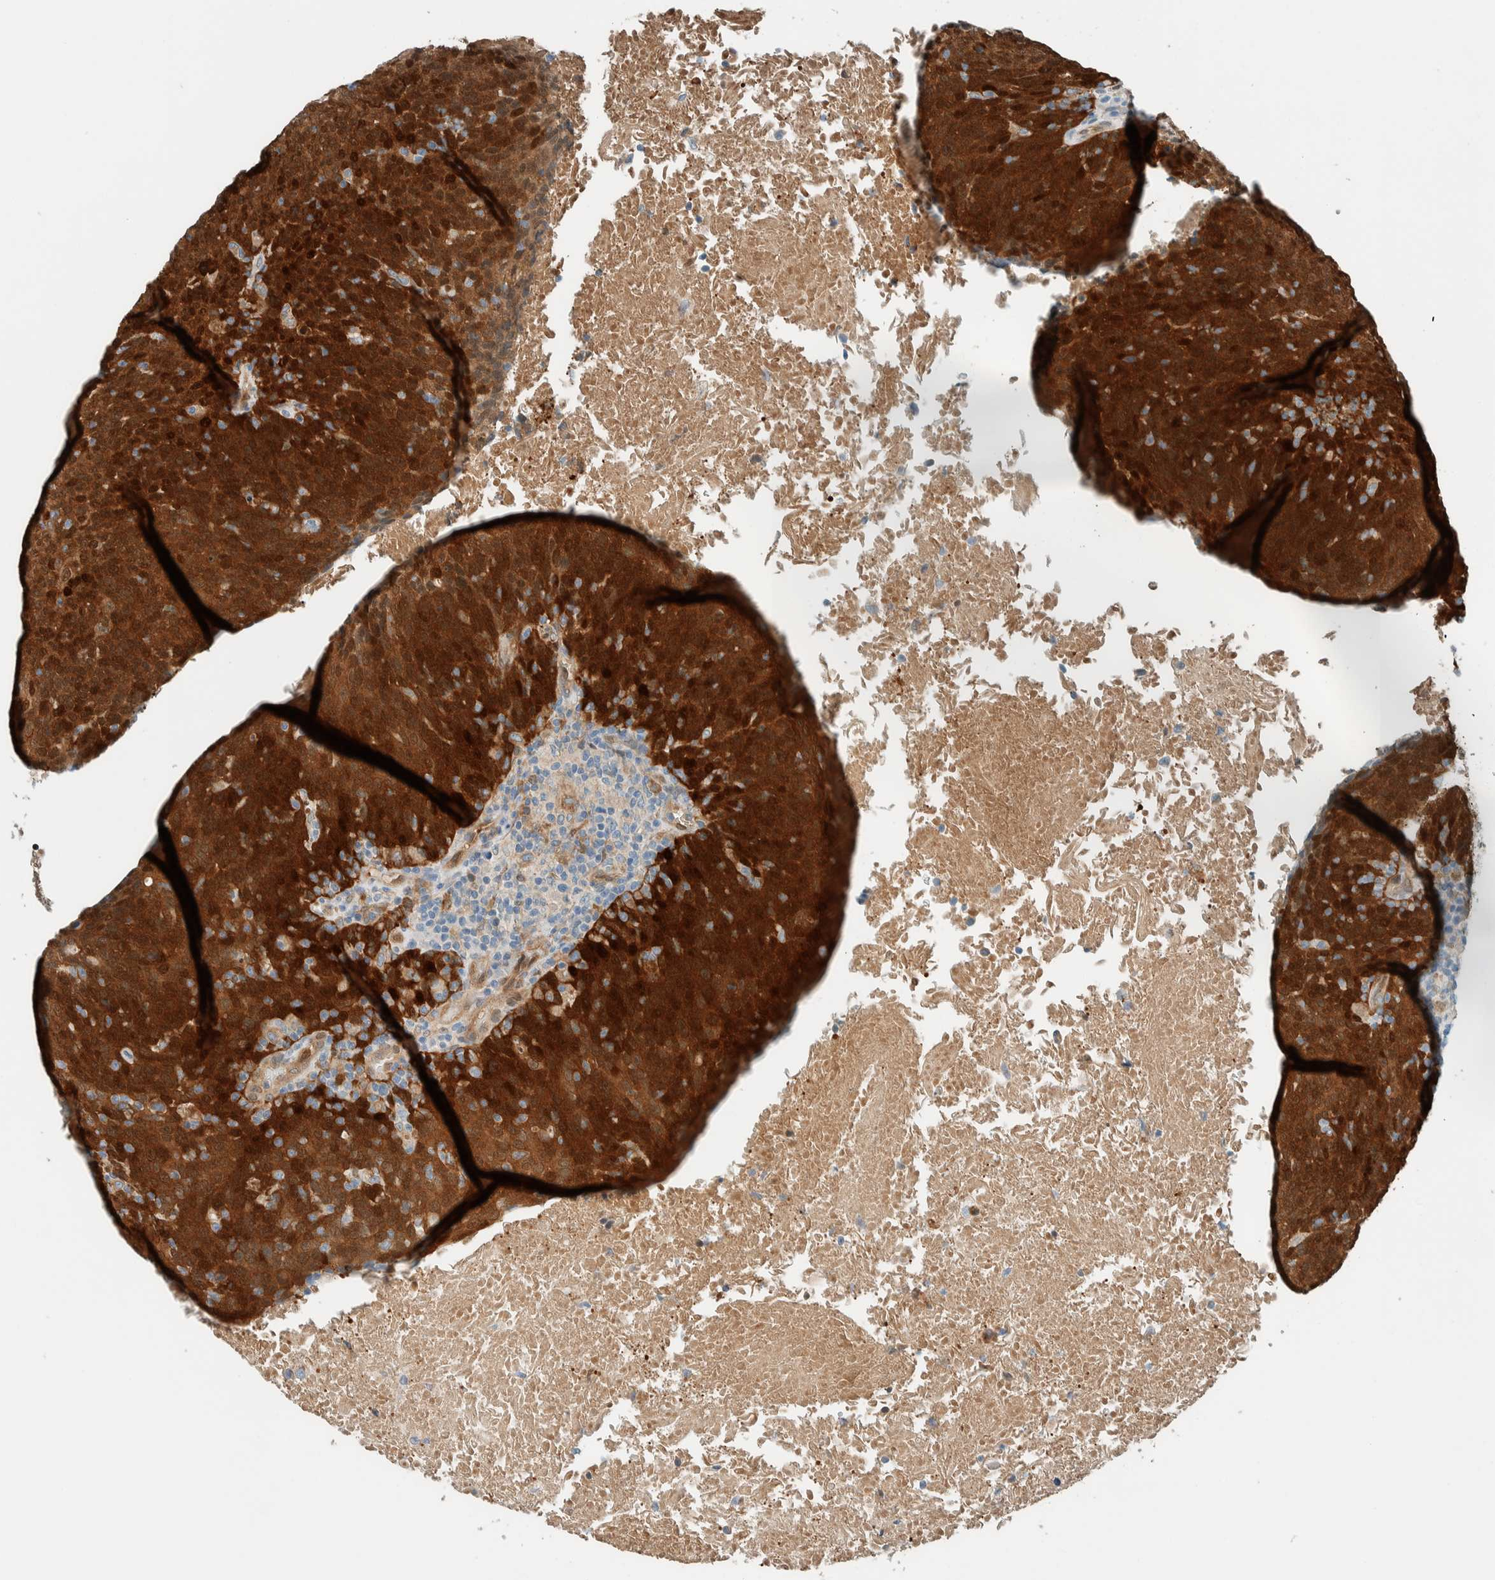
{"staining": {"intensity": "strong", "quantity": ">75%", "location": "cytoplasmic/membranous,nuclear"}, "tissue": "head and neck cancer", "cell_type": "Tumor cells", "image_type": "cancer", "snomed": [{"axis": "morphology", "description": "Squamous cell carcinoma, NOS"}, {"axis": "morphology", "description": "Squamous cell carcinoma, metastatic, NOS"}, {"axis": "topography", "description": "Lymph node"}, {"axis": "topography", "description": "Head-Neck"}], "caption": "Immunohistochemistry image of neoplastic tissue: metastatic squamous cell carcinoma (head and neck) stained using immunohistochemistry shows high levels of strong protein expression localized specifically in the cytoplasmic/membranous and nuclear of tumor cells, appearing as a cytoplasmic/membranous and nuclear brown color.", "gene": "NXN", "patient": {"sex": "male", "age": 62}}